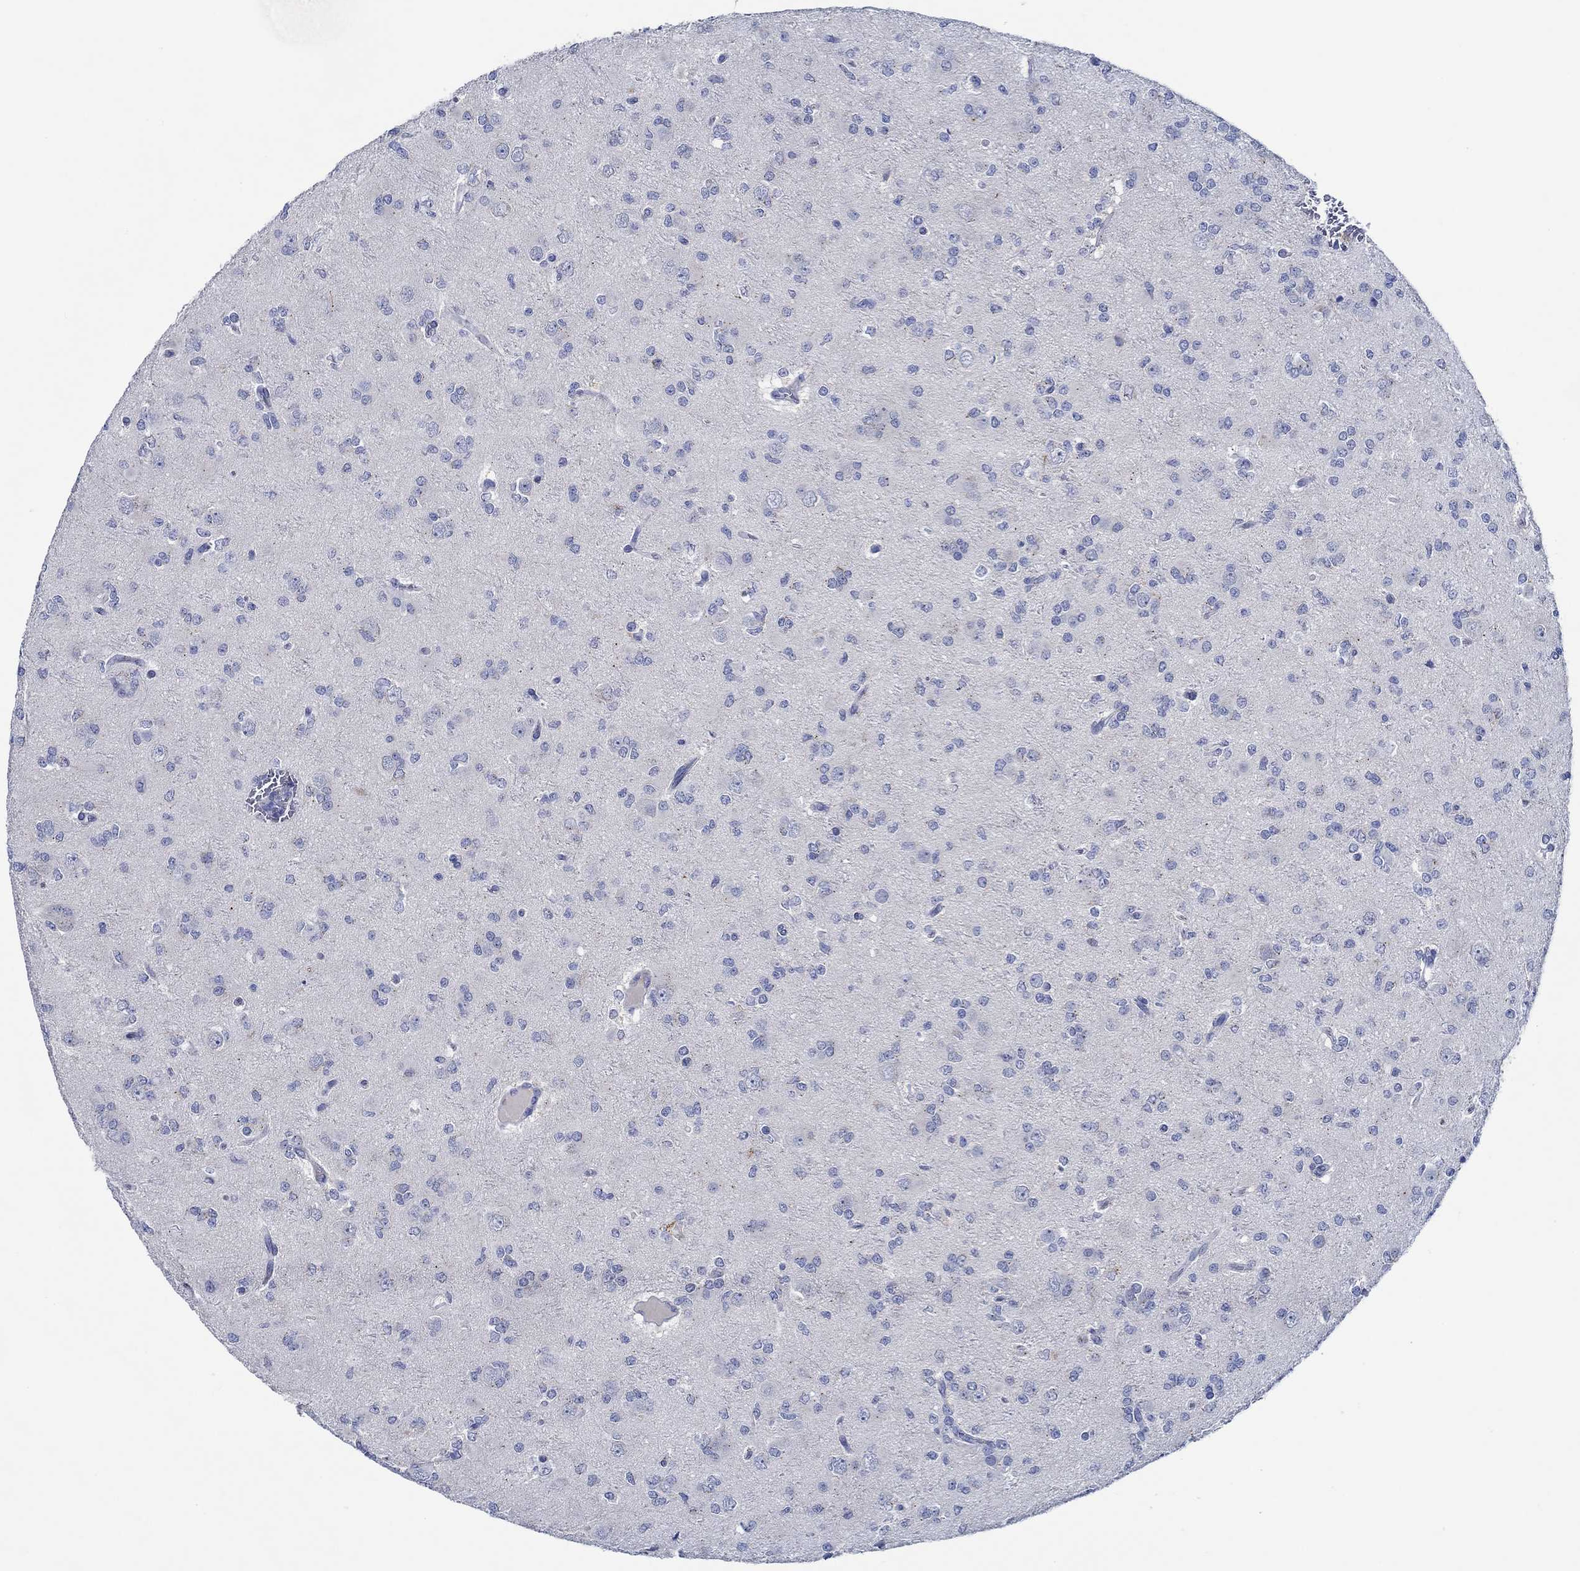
{"staining": {"intensity": "strong", "quantity": "<25%", "location": "cytoplasmic/membranous"}, "tissue": "glioma", "cell_type": "Tumor cells", "image_type": "cancer", "snomed": [{"axis": "morphology", "description": "Glioma, malignant, Low grade"}, {"axis": "topography", "description": "Brain"}], "caption": "DAB immunohistochemical staining of human low-grade glioma (malignant) exhibits strong cytoplasmic/membranous protein staining in approximately <25% of tumor cells.", "gene": "CPM", "patient": {"sex": "male", "age": 27}}